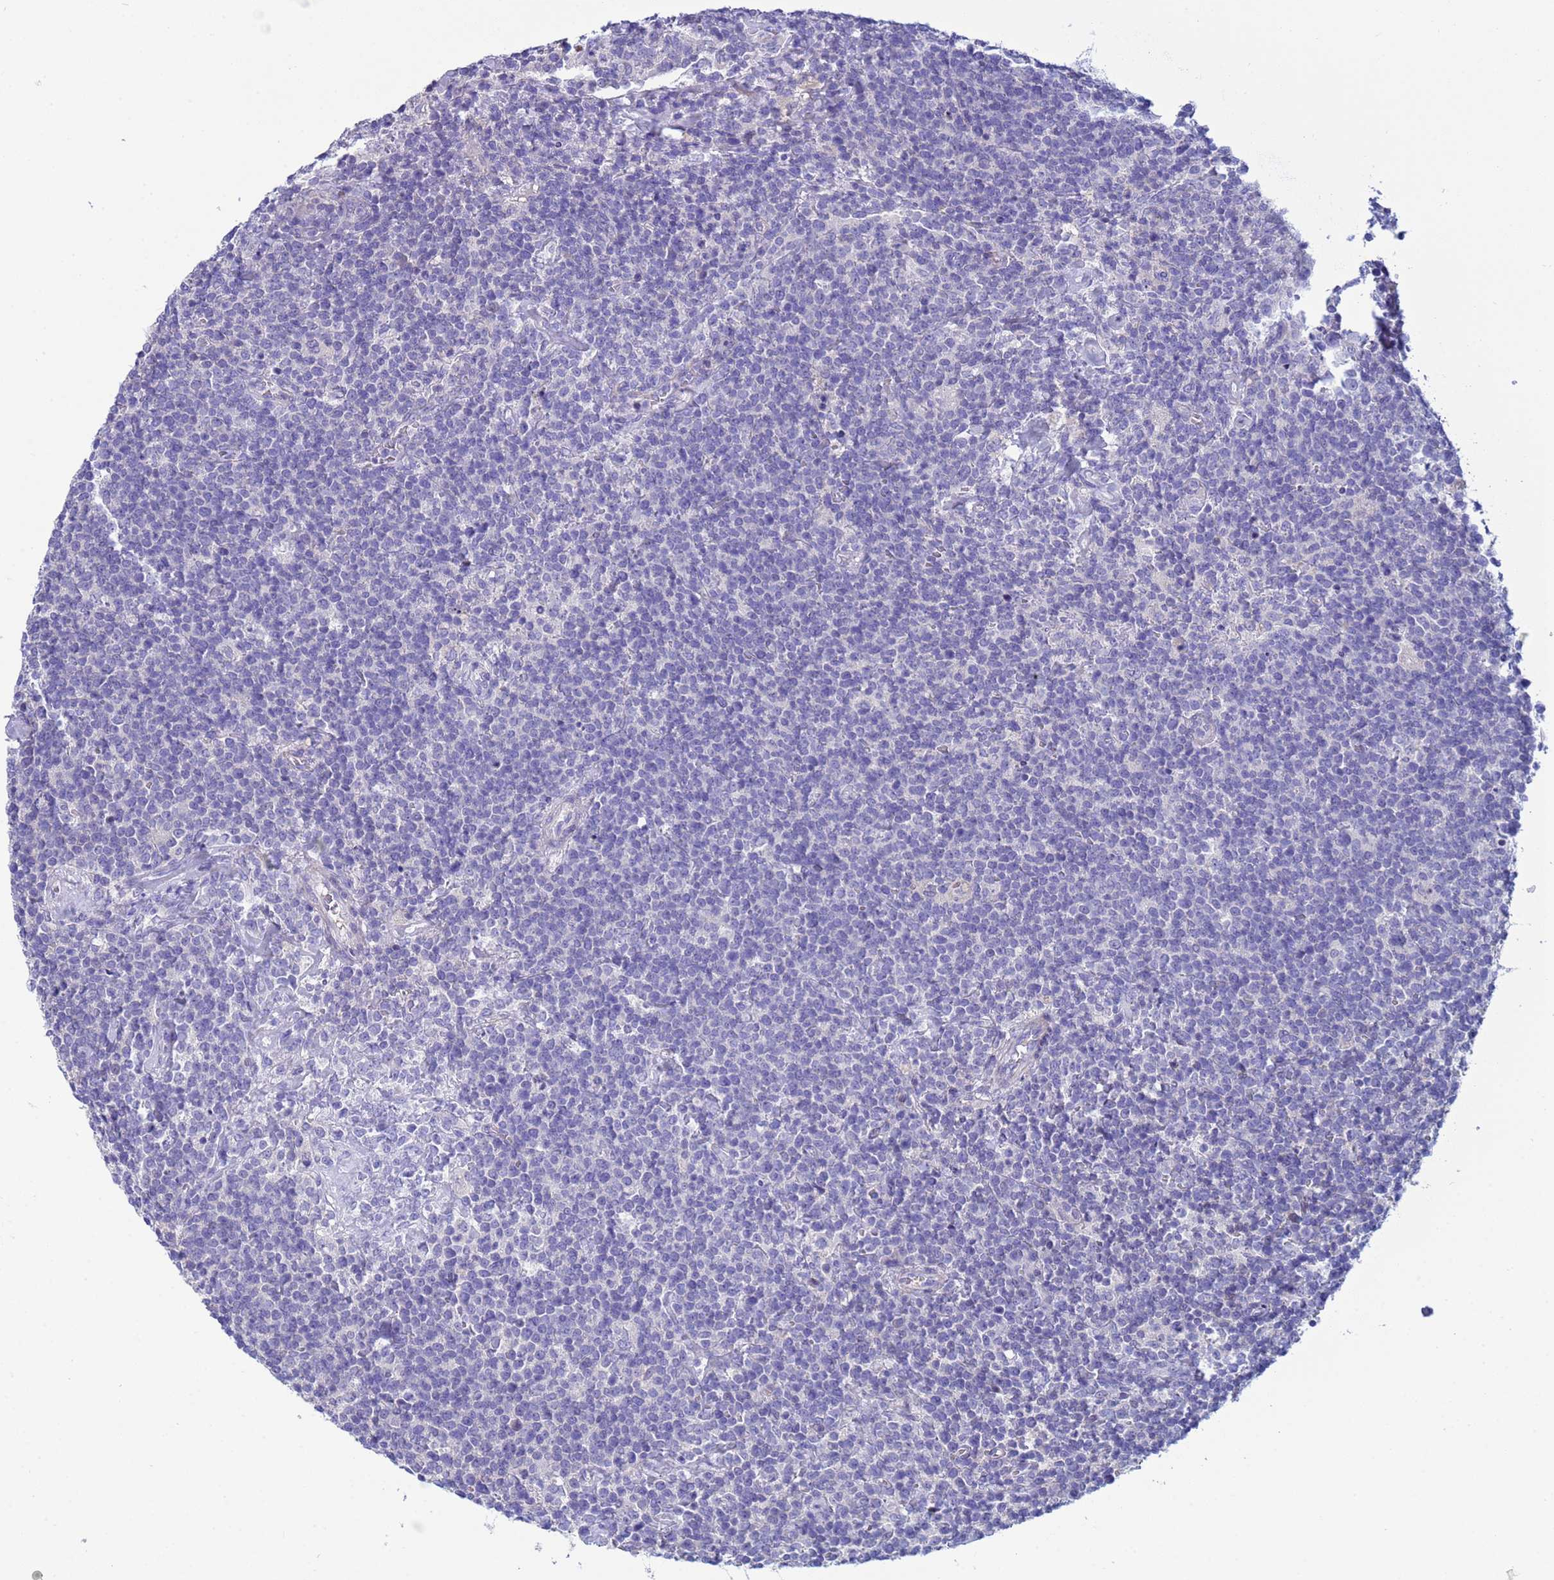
{"staining": {"intensity": "negative", "quantity": "none", "location": "none"}, "tissue": "lymphoma", "cell_type": "Tumor cells", "image_type": "cancer", "snomed": [{"axis": "morphology", "description": "Malignant lymphoma, non-Hodgkin's type, High grade"}, {"axis": "topography", "description": "Lymph node"}], "caption": "A micrograph of human malignant lymphoma, non-Hodgkin's type (high-grade) is negative for staining in tumor cells.", "gene": "PPP6R1", "patient": {"sex": "male", "age": 61}}